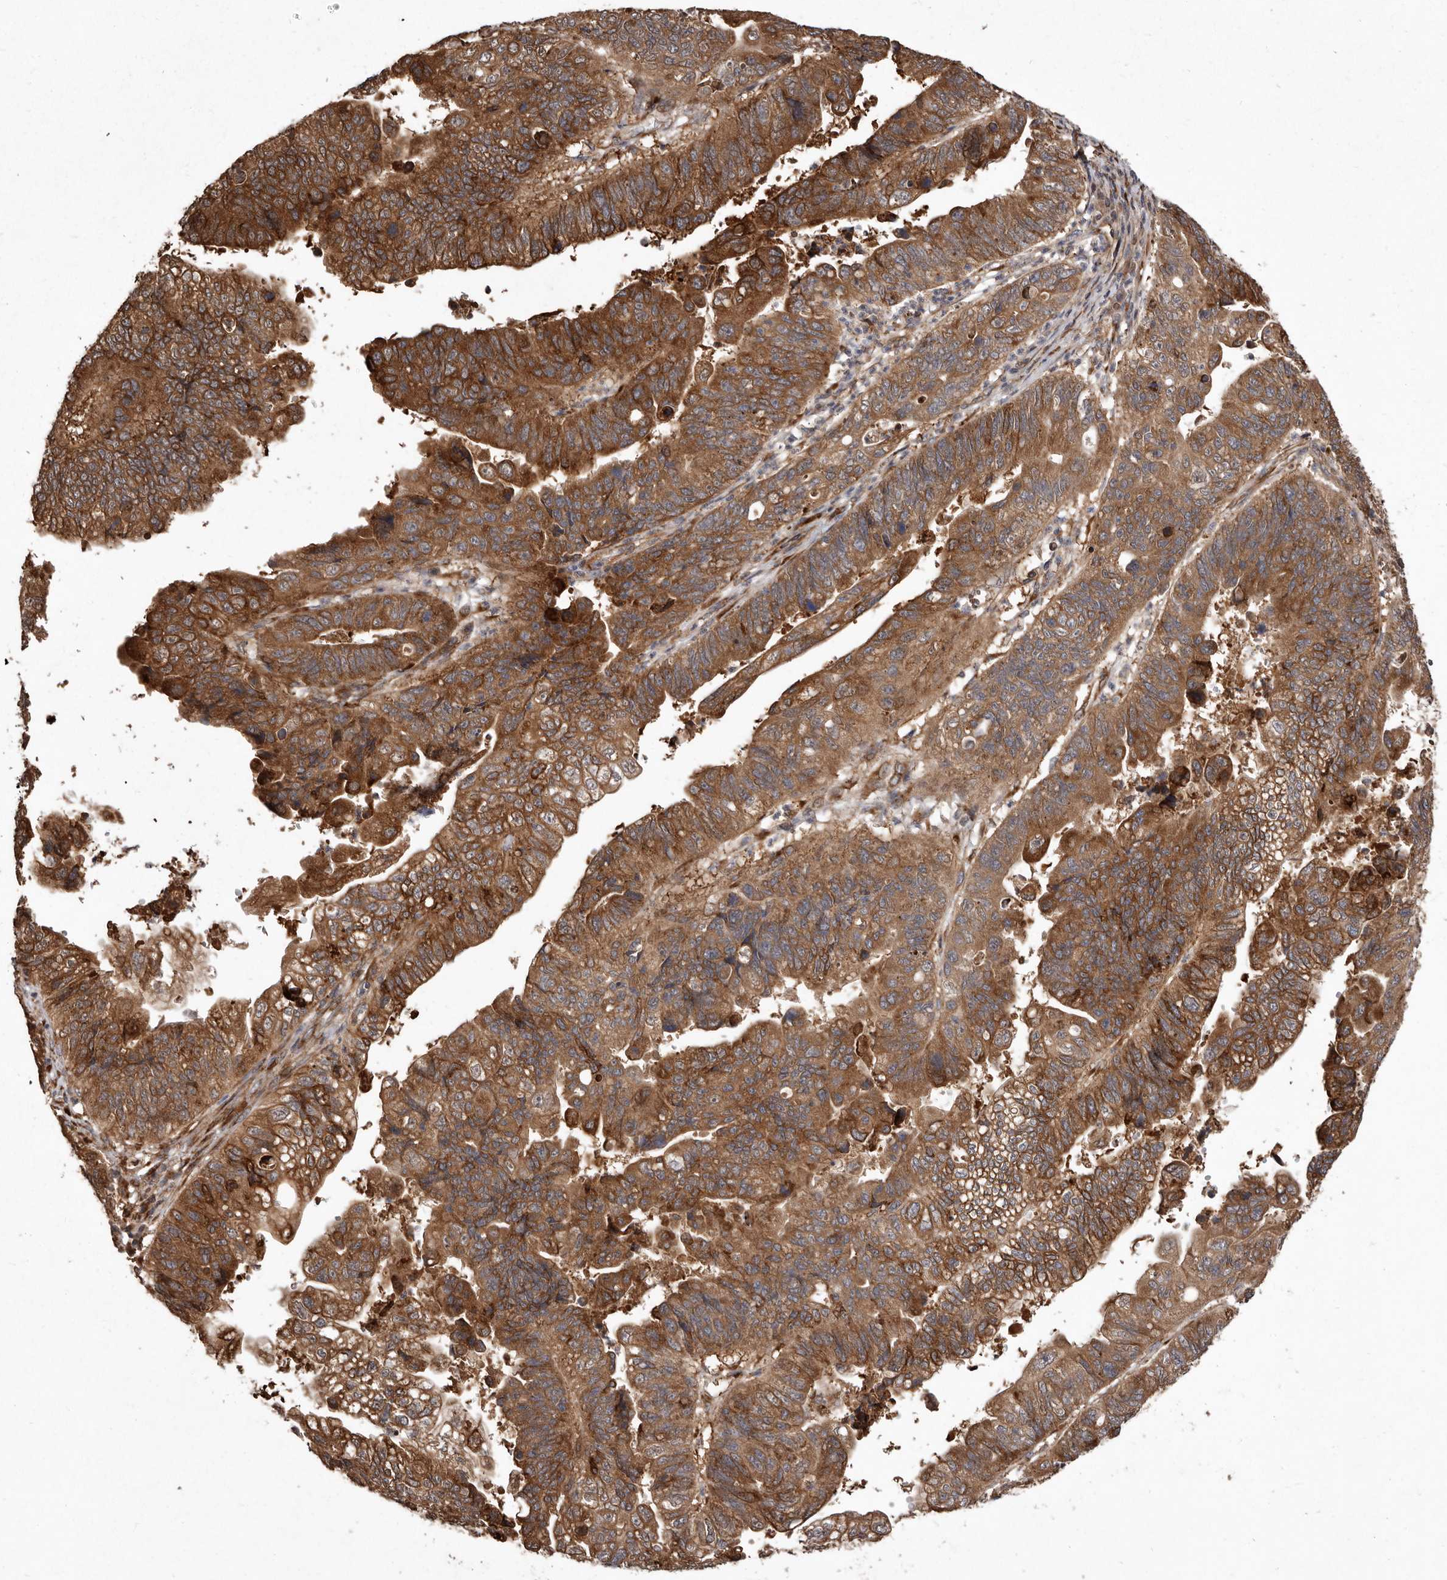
{"staining": {"intensity": "moderate", "quantity": ">75%", "location": "cytoplasmic/membranous"}, "tissue": "stomach cancer", "cell_type": "Tumor cells", "image_type": "cancer", "snomed": [{"axis": "morphology", "description": "Adenocarcinoma, NOS"}, {"axis": "topography", "description": "Stomach"}], "caption": "Adenocarcinoma (stomach) was stained to show a protein in brown. There is medium levels of moderate cytoplasmic/membranous staining in about >75% of tumor cells. The protein of interest is stained brown, and the nuclei are stained in blue (DAB (3,3'-diaminobenzidine) IHC with brightfield microscopy, high magnification).", "gene": "FLAD1", "patient": {"sex": "male", "age": 59}}